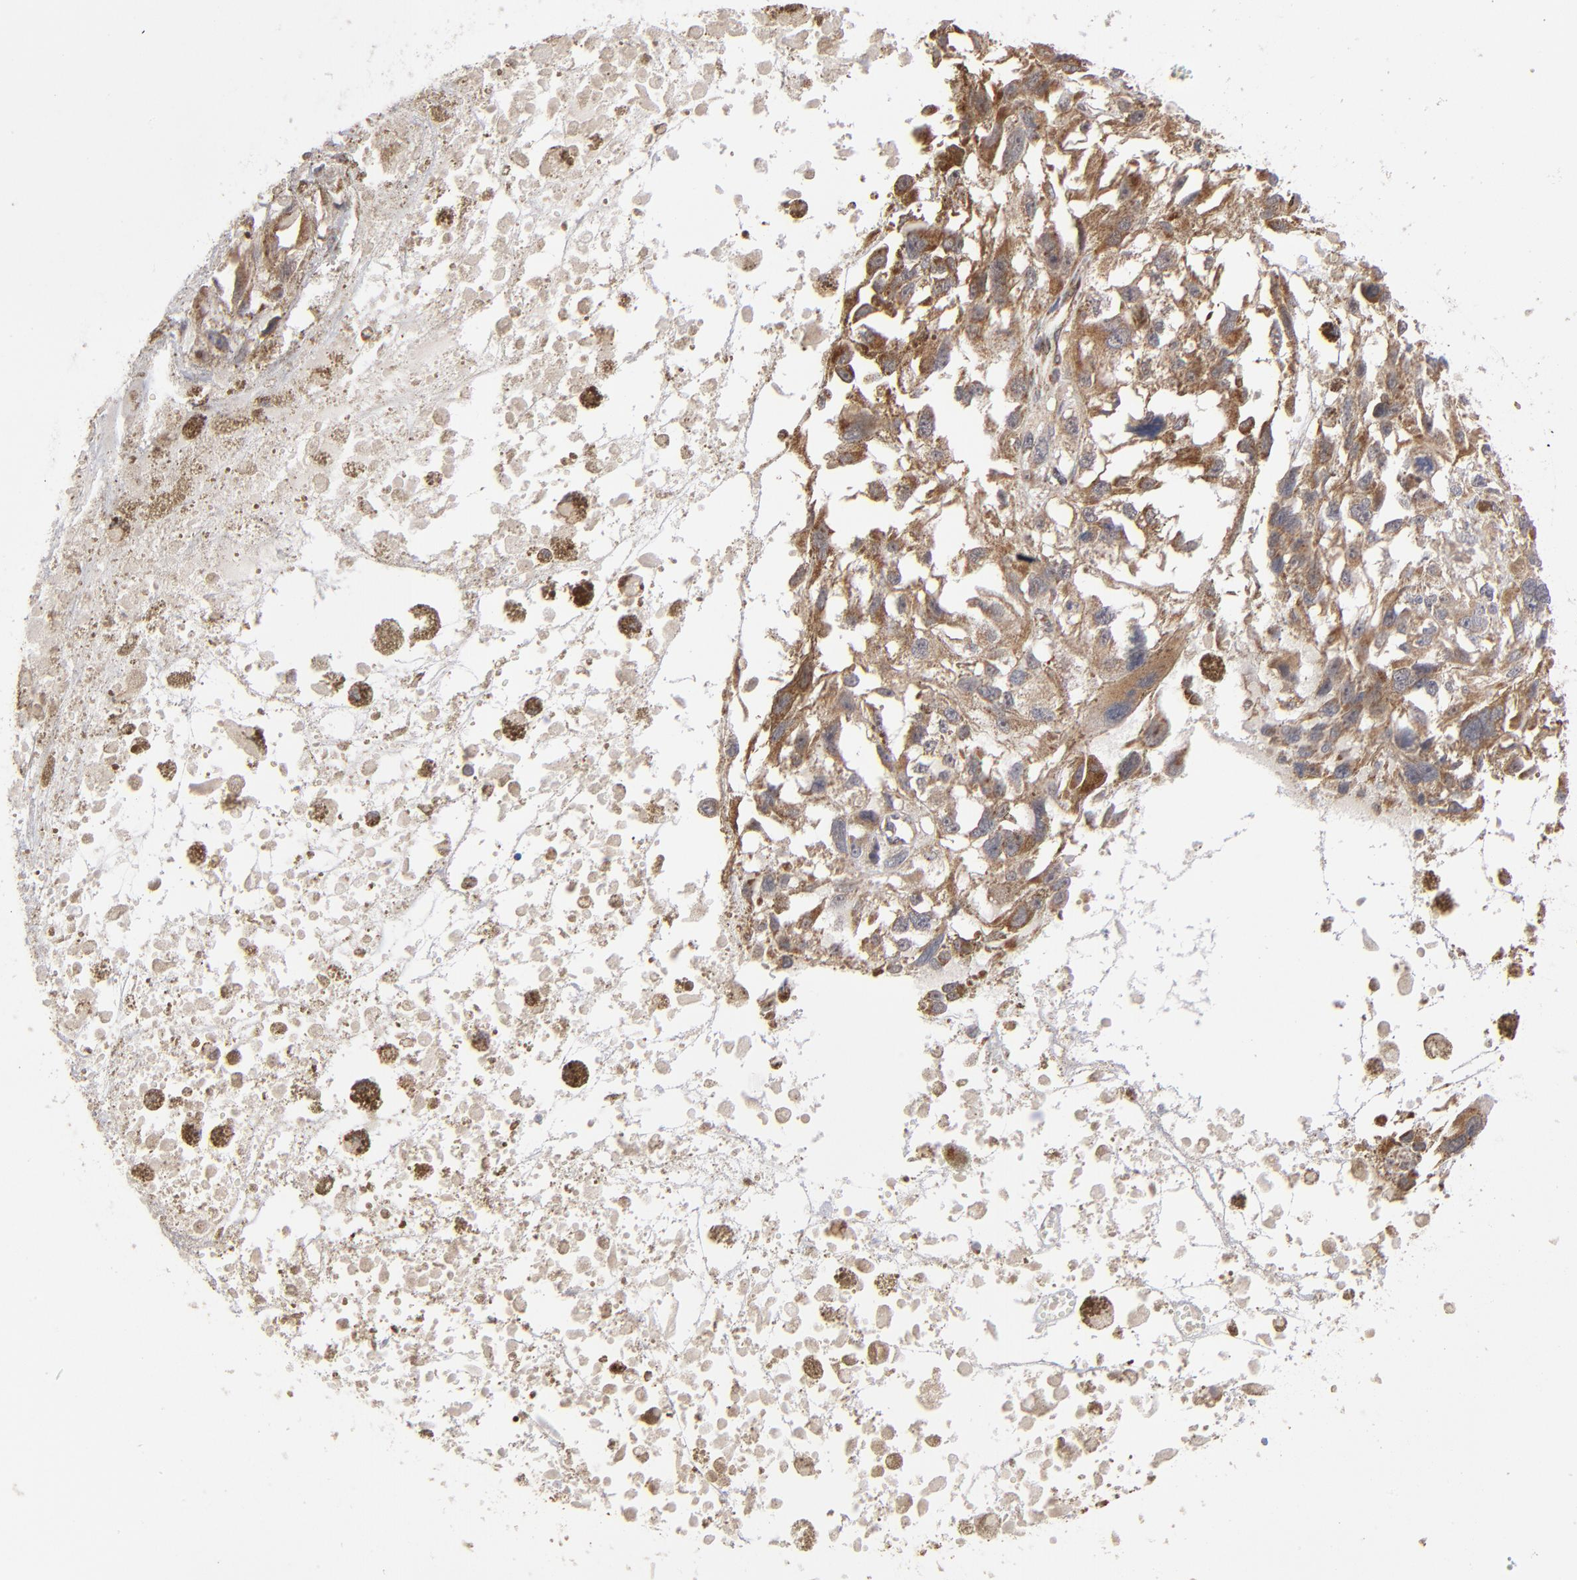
{"staining": {"intensity": "moderate", "quantity": ">75%", "location": "cytoplasmic/membranous"}, "tissue": "melanoma", "cell_type": "Tumor cells", "image_type": "cancer", "snomed": [{"axis": "morphology", "description": "Malignant melanoma, Metastatic site"}, {"axis": "topography", "description": "Lymph node"}], "caption": "The histopathology image reveals a brown stain indicating the presence of a protein in the cytoplasmic/membranous of tumor cells in melanoma. (DAB (3,3'-diaminobenzidine) = brown stain, brightfield microscopy at high magnification).", "gene": "MIPOL1", "patient": {"sex": "male", "age": 59}}